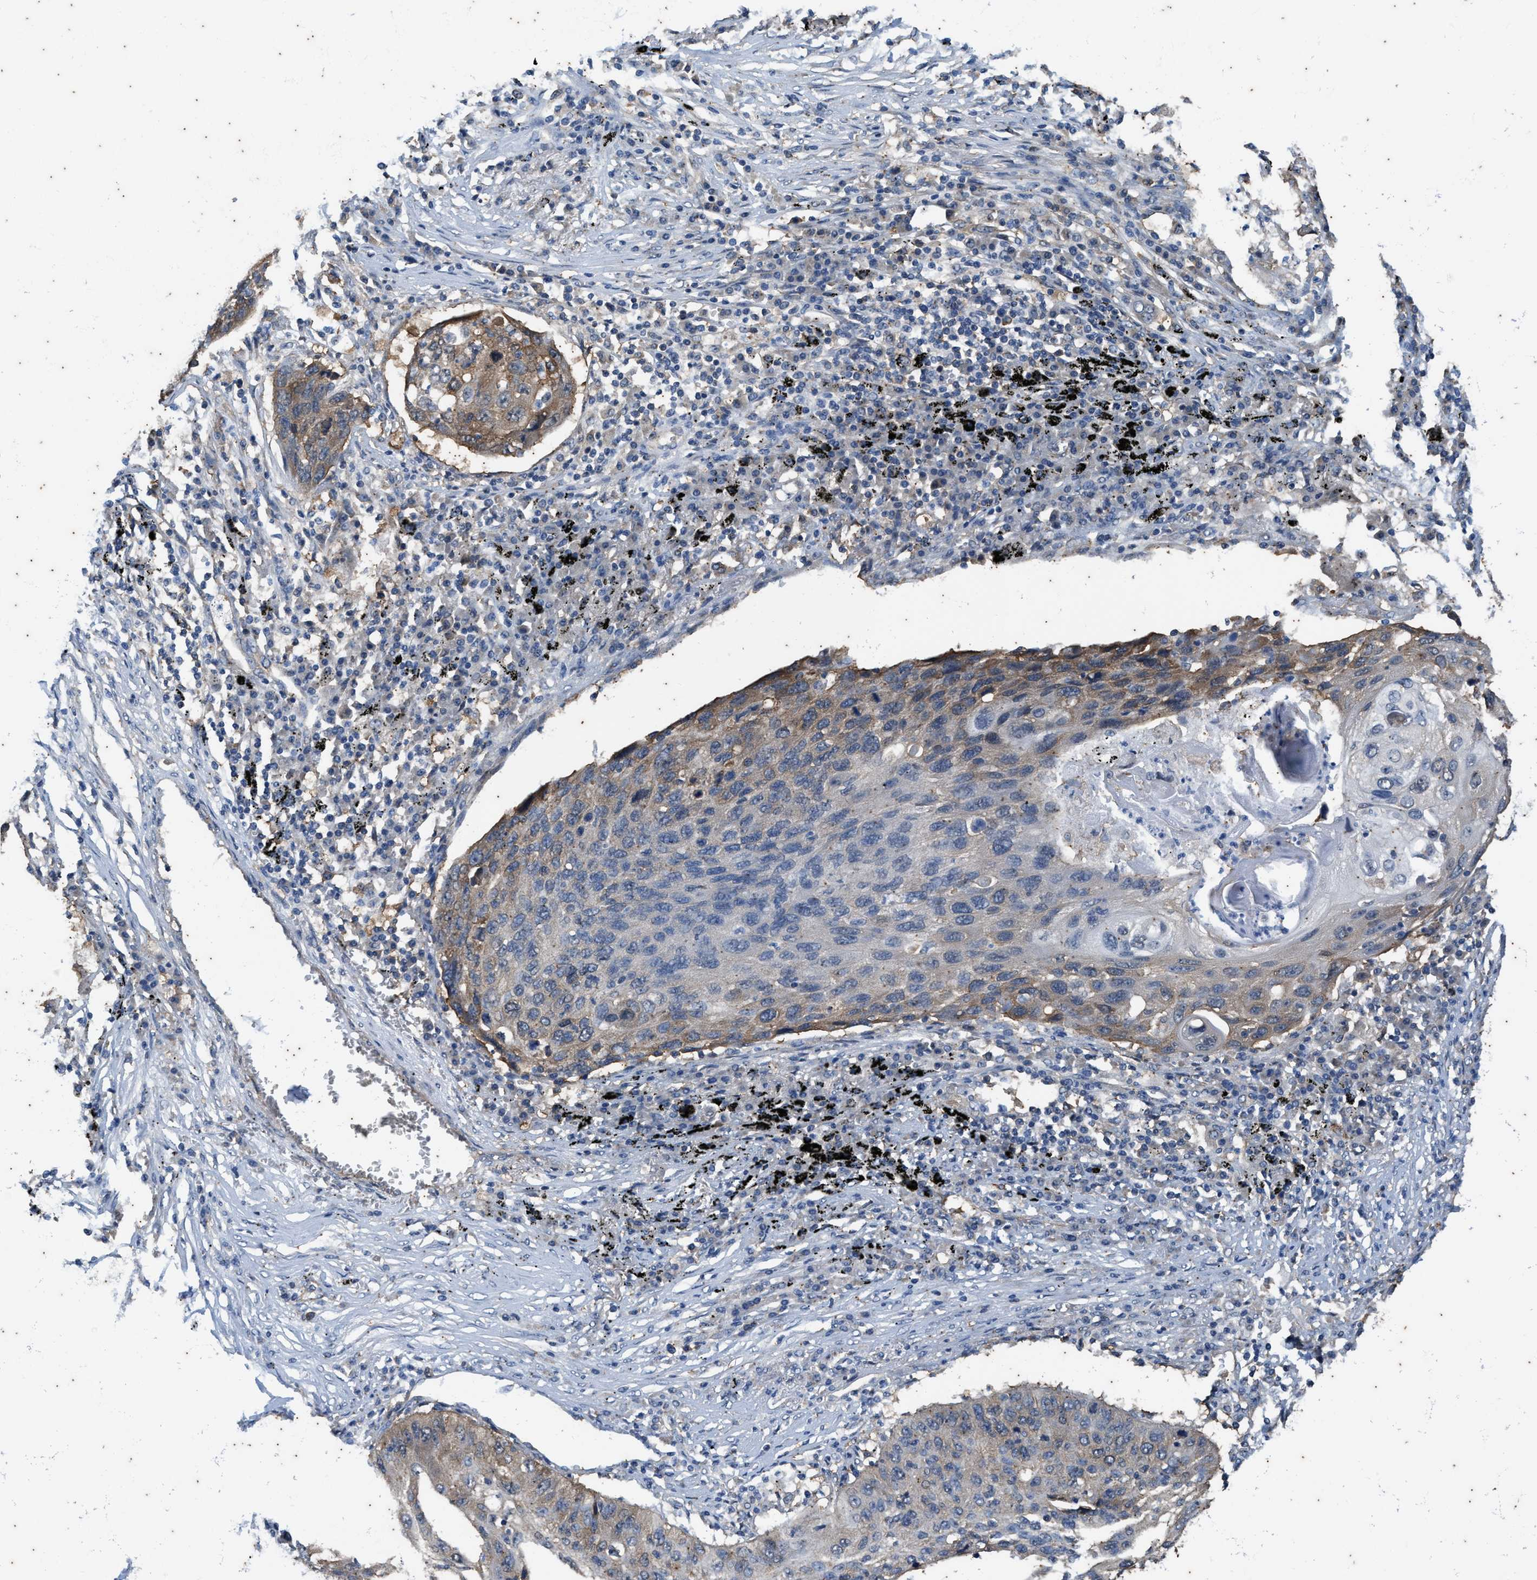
{"staining": {"intensity": "moderate", "quantity": "25%-75%", "location": "cytoplasmic/membranous"}, "tissue": "lung cancer", "cell_type": "Tumor cells", "image_type": "cancer", "snomed": [{"axis": "morphology", "description": "Squamous cell carcinoma, NOS"}, {"axis": "topography", "description": "Lung"}], "caption": "Squamous cell carcinoma (lung) tissue reveals moderate cytoplasmic/membranous staining in about 25%-75% of tumor cells, visualized by immunohistochemistry.", "gene": "COX19", "patient": {"sex": "female", "age": 63}}